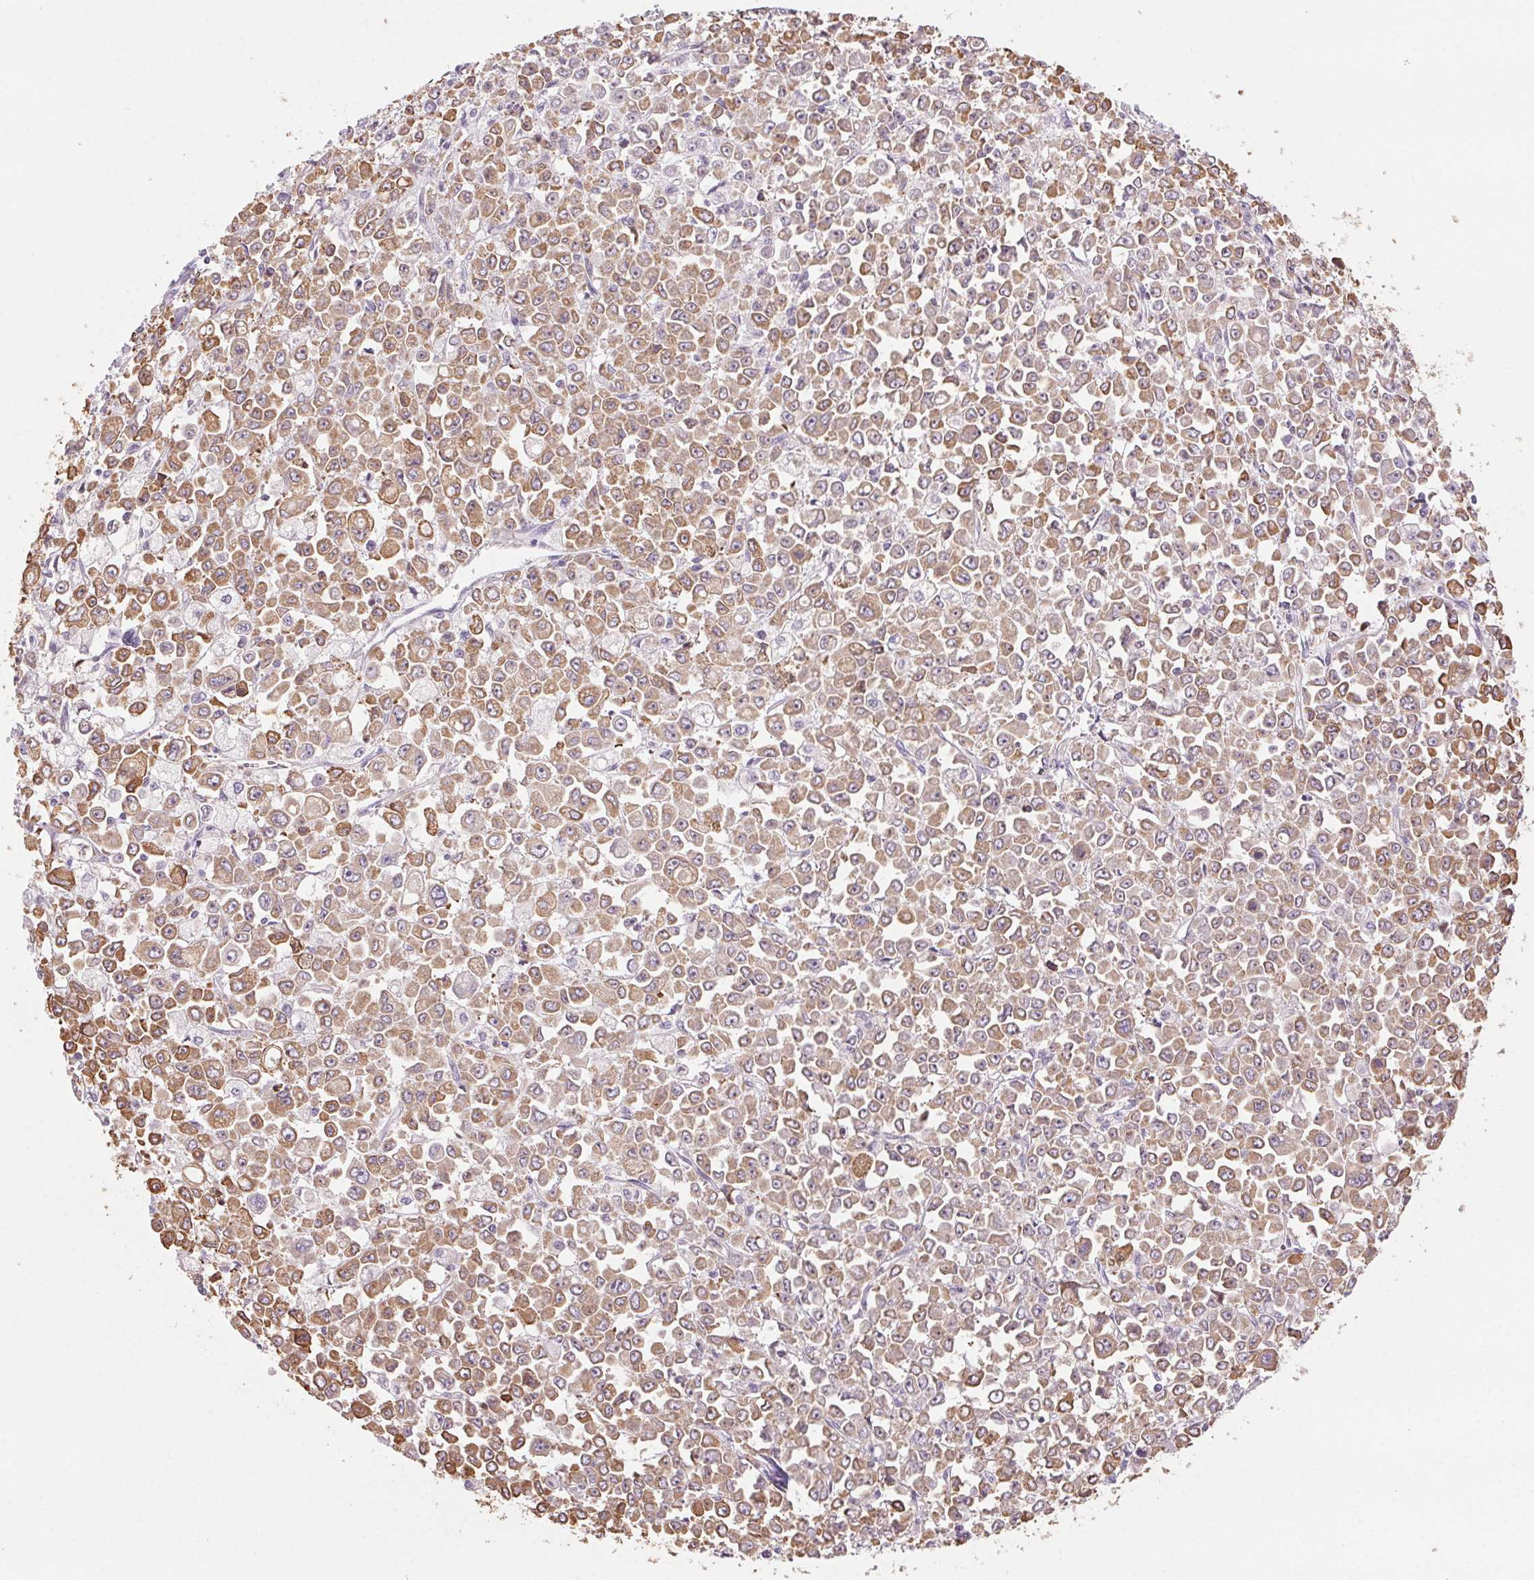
{"staining": {"intensity": "moderate", "quantity": ">75%", "location": "cytoplasmic/membranous"}, "tissue": "stomach cancer", "cell_type": "Tumor cells", "image_type": "cancer", "snomed": [{"axis": "morphology", "description": "Adenocarcinoma, NOS"}, {"axis": "topography", "description": "Stomach, upper"}], "caption": "This is a photomicrograph of IHC staining of stomach adenocarcinoma, which shows moderate expression in the cytoplasmic/membranous of tumor cells.", "gene": "HHLA2", "patient": {"sex": "male", "age": 70}}